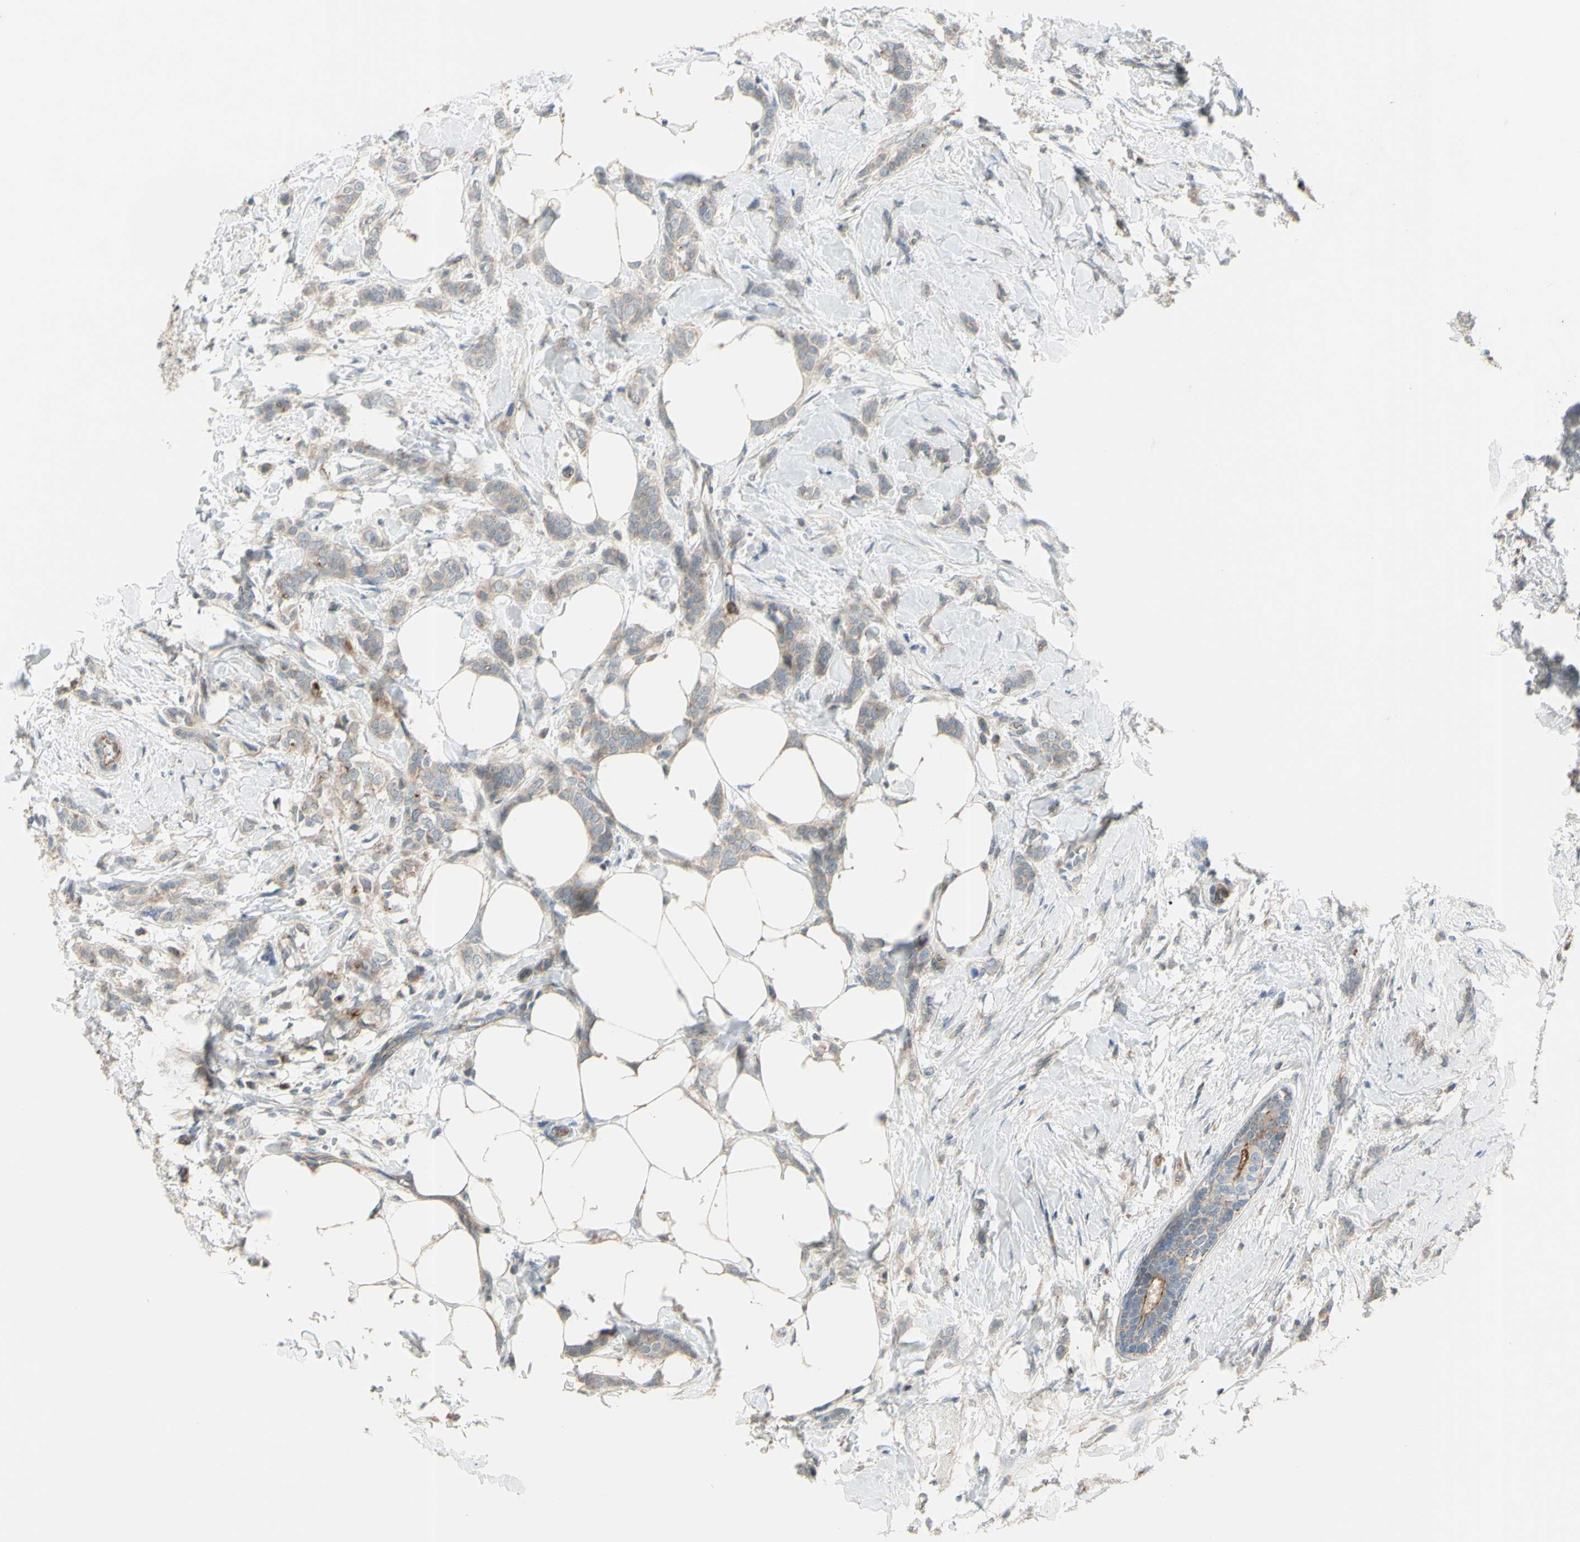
{"staining": {"intensity": "weak", "quantity": ">75%", "location": "cytoplasmic/membranous"}, "tissue": "breast cancer", "cell_type": "Tumor cells", "image_type": "cancer", "snomed": [{"axis": "morphology", "description": "Lobular carcinoma, in situ"}, {"axis": "morphology", "description": "Lobular carcinoma"}, {"axis": "topography", "description": "Breast"}], "caption": "Breast cancer stained with a brown dye displays weak cytoplasmic/membranous positive positivity in about >75% of tumor cells.", "gene": "LMTK2", "patient": {"sex": "female", "age": 41}}